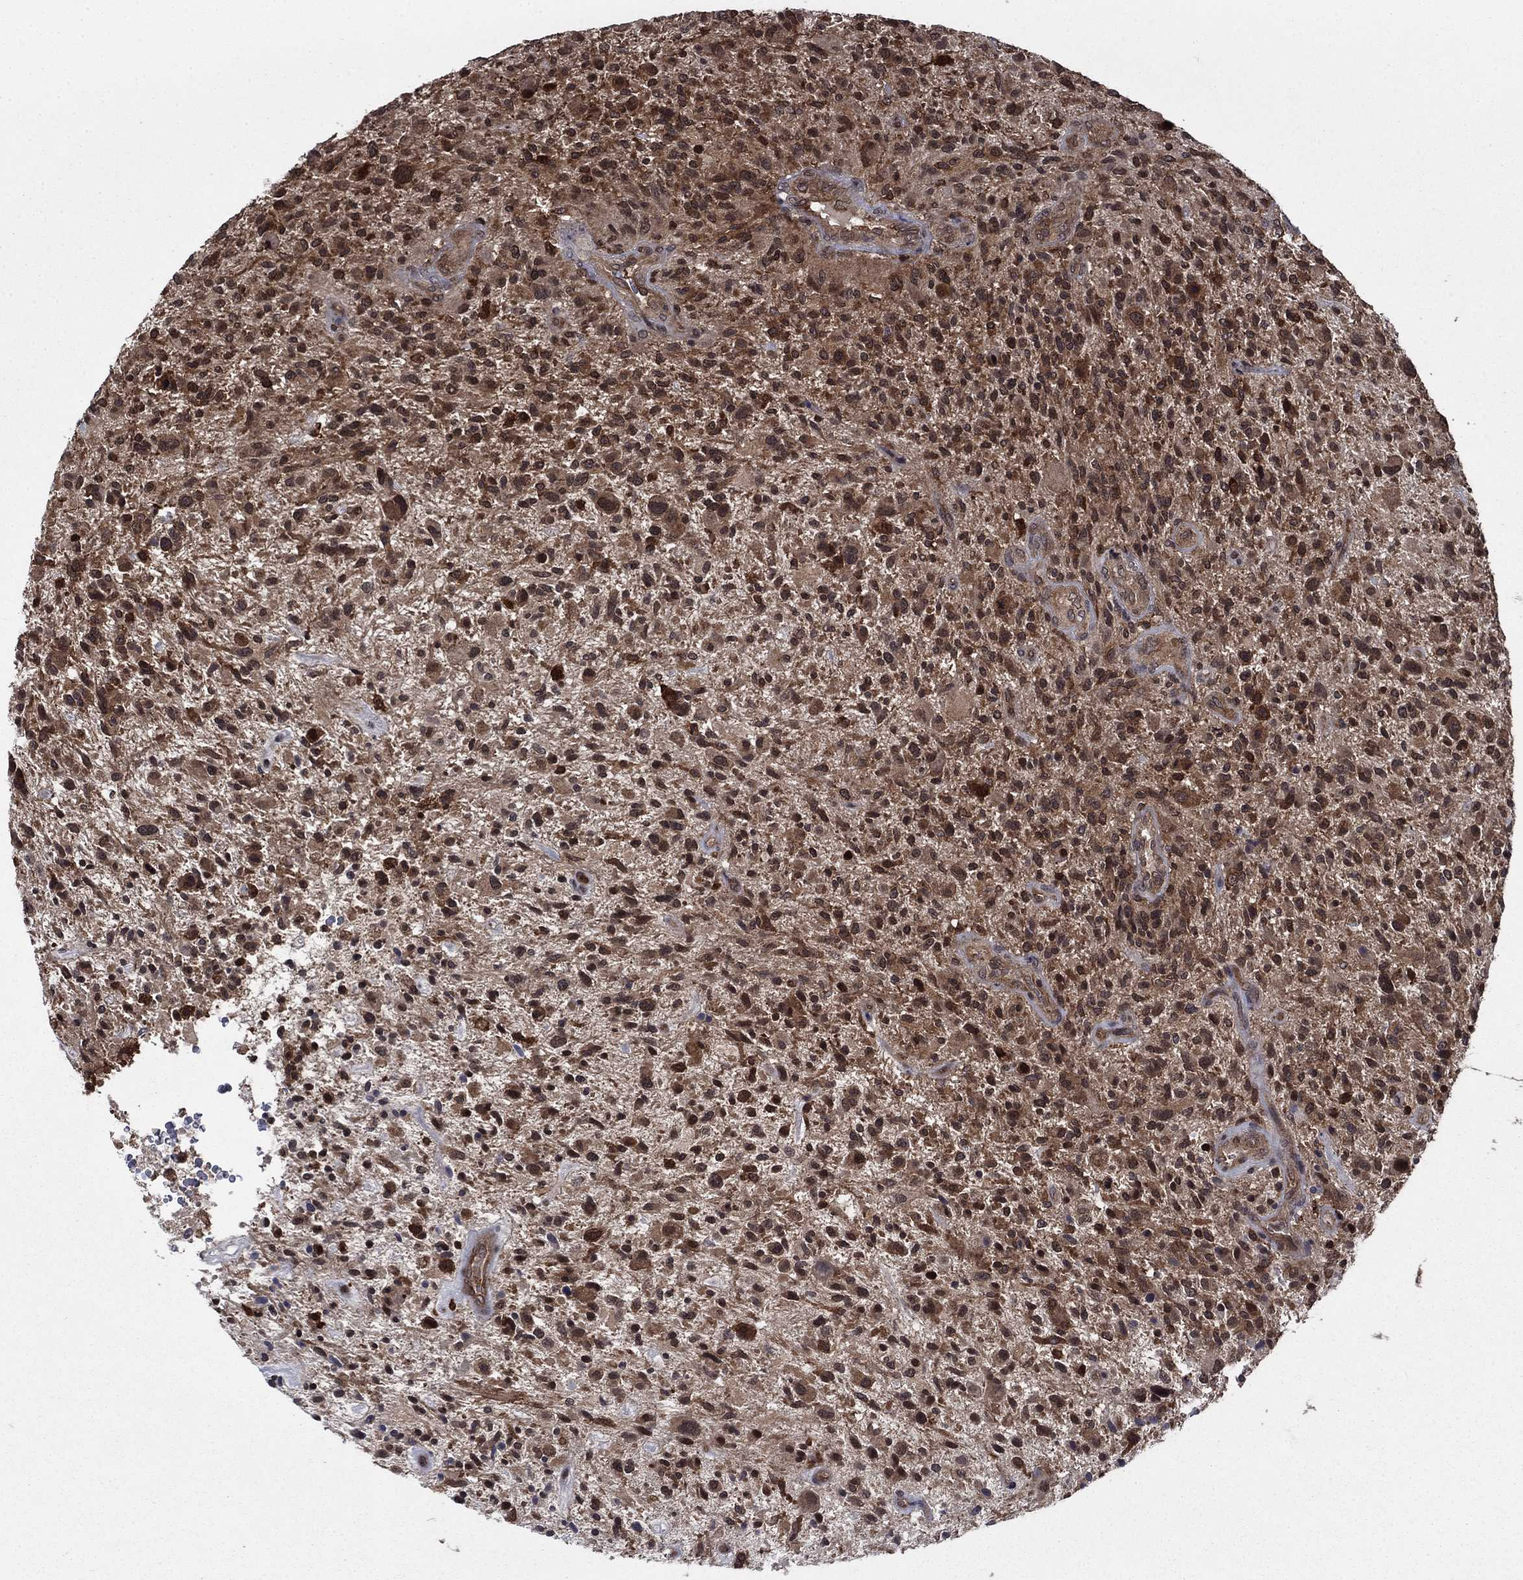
{"staining": {"intensity": "strong", "quantity": ">75%", "location": "cytoplasmic/membranous"}, "tissue": "glioma", "cell_type": "Tumor cells", "image_type": "cancer", "snomed": [{"axis": "morphology", "description": "Glioma, malignant, High grade"}, {"axis": "topography", "description": "Brain"}], "caption": "Tumor cells exhibit high levels of strong cytoplasmic/membranous expression in approximately >75% of cells in human glioma.", "gene": "CACYBP", "patient": {"sex": "male", "age": 47}}